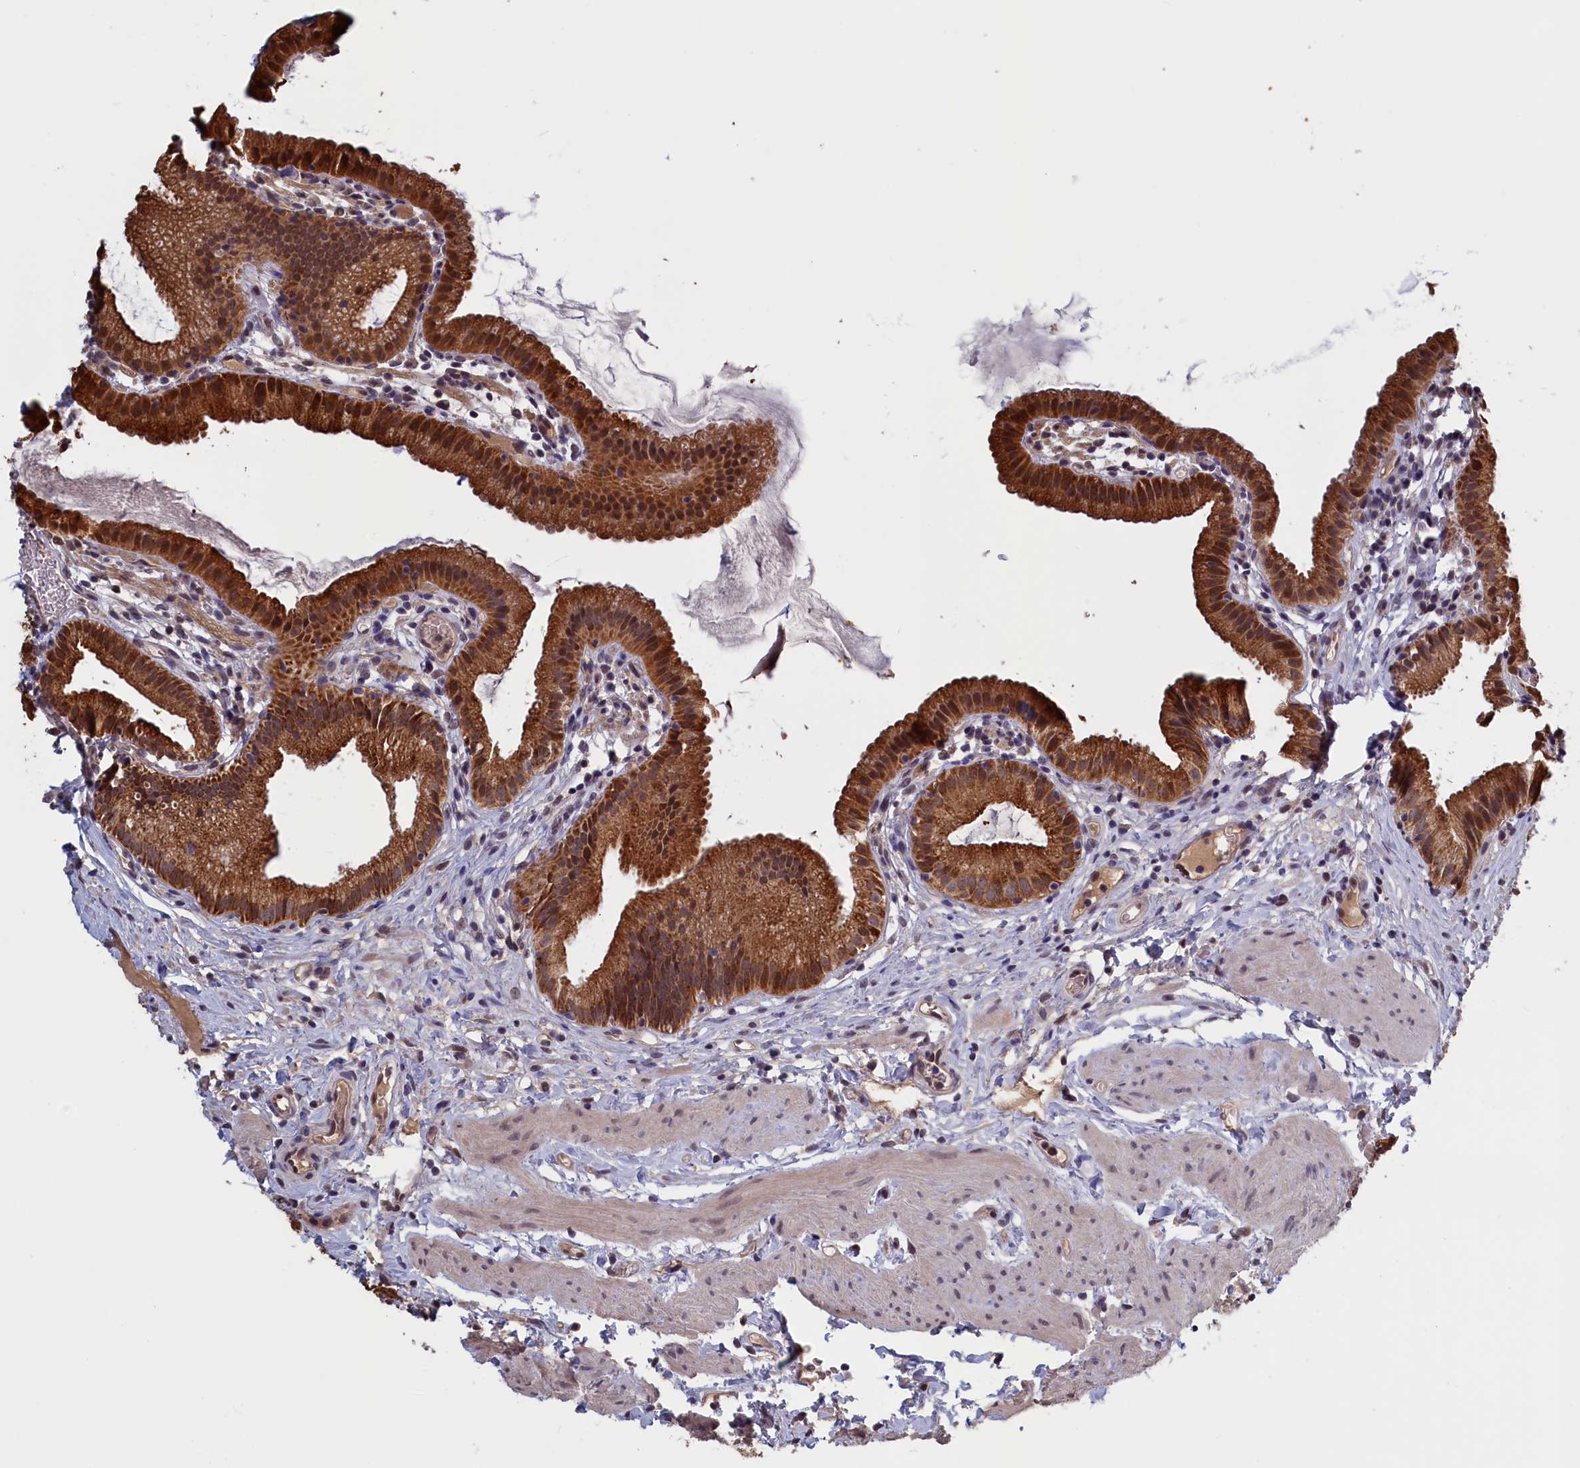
{"staining": {"intensity": "strong", "quantity": ">75%", "location": "cytoplasmic/membranous,nuclear"}, "tissue": "gallbladder", "cell_type": "Glandular cells", "image_type": "normal", "snomed": [{"axis": "morphology", "description": "Normal tissue, NOS"}, {"axis": "topography", "description": "Gallbladder"}], "caption": "Brown immunohistochemical staining in normal human gallbladder demonstrates strong cytoplasmic/membranous,nuclear positivity in approximately >75% of glandular cells.", "gene": "PLP2", "patient": {"sex": "female", "age": 46}}